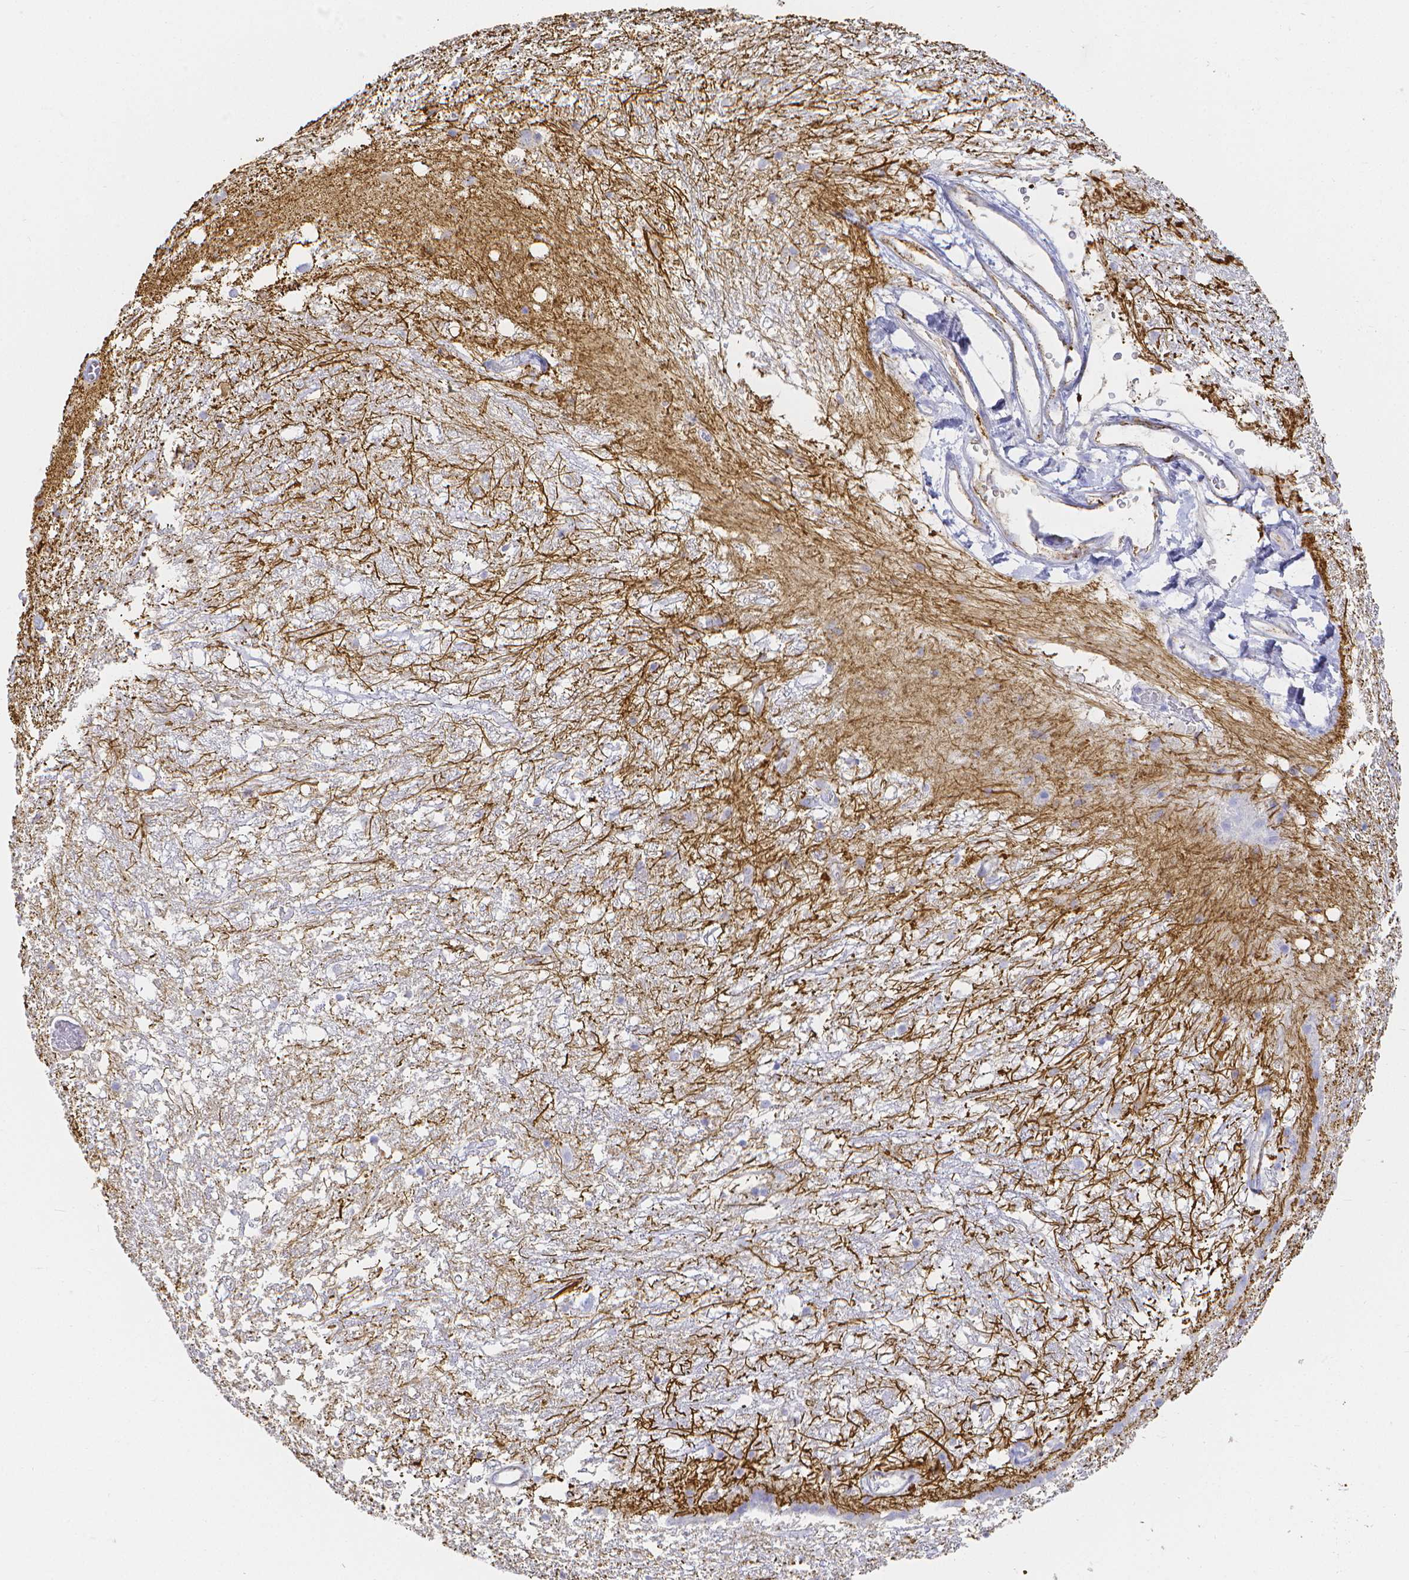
{"staining": {"intensity": "strong", "quantity": "<25%", "location": "cytoplasmic/membranous"}, "tissue": "hippocampus", "cell_type": "Glial cells", "image_type": "normal", "snomed": [{"axis": "morphology", "description": "Normal tissue, NOS"}, {"axis": "topography", "description": "Hippocampus"}], "caption": "Protein expression analysis of benign hippocampus displays strong cytoplasmic/membranous staining in about <25% of glial cells. Nuclei are stained in blue.", "gene": "SMURF1", "patient": {"sex": "female", "age": 52}}